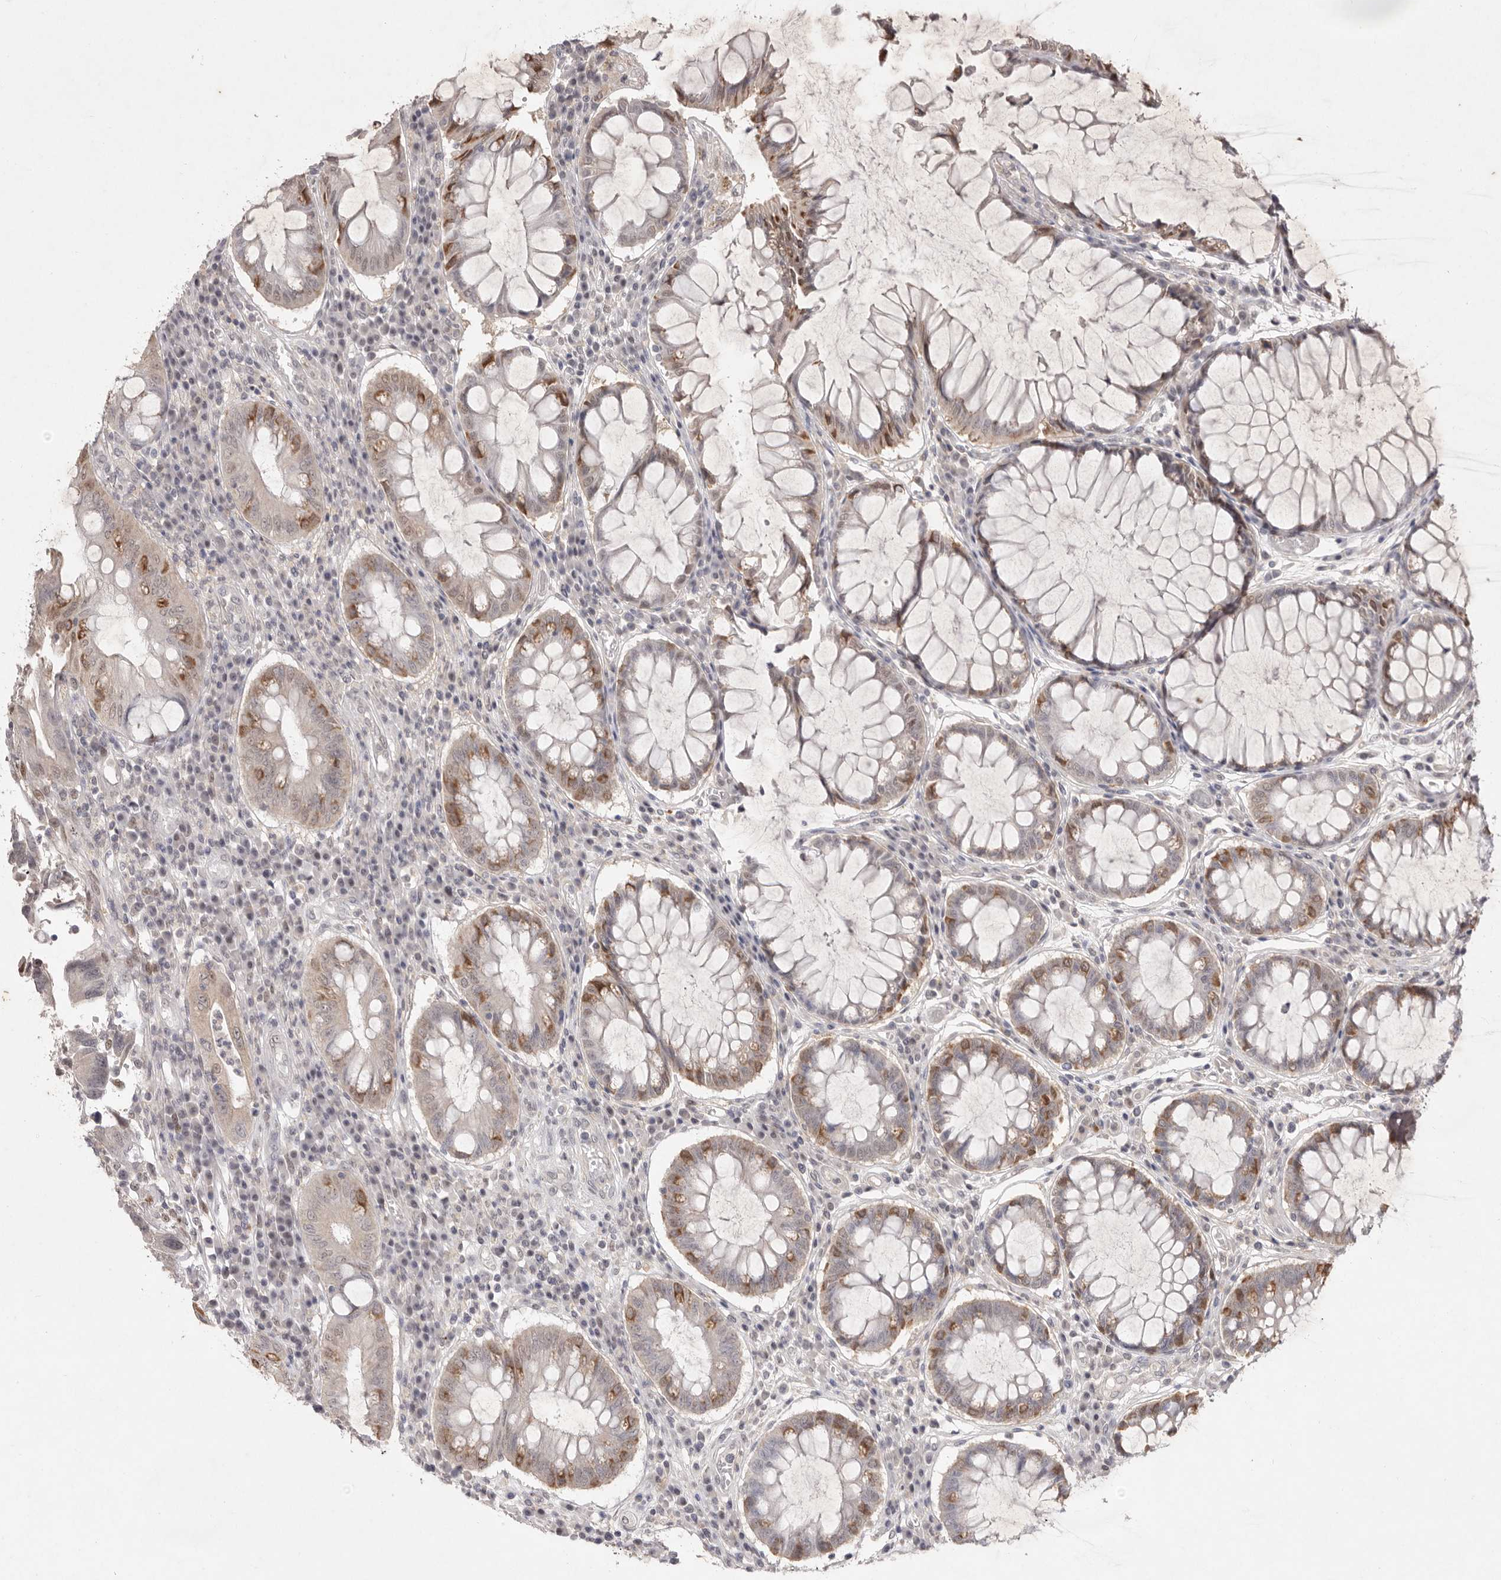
{"staining": {"intensity": "moderate", "quantity": "25%-75%", "location": "cytoplasmic/membranous,nuclear"}, "tissue": "colorectal cancer", "cell_type": "Tumor cells", "image_type": "cancer", "snomed": [{"axis": "morphology", "description": "Adenocarcinoma, NOS"}, {"axis": "topography", "description": "Rectum"}], "caption": "A medium amount of moderate cytoplasmic/membranous and nuclear staining is appreciated in approximately 25%-75% of tumor cells in colorectal adenocarcinoma tissue.", "gene": "TADA1", "patient": {"sex": "male", "age": 84}}